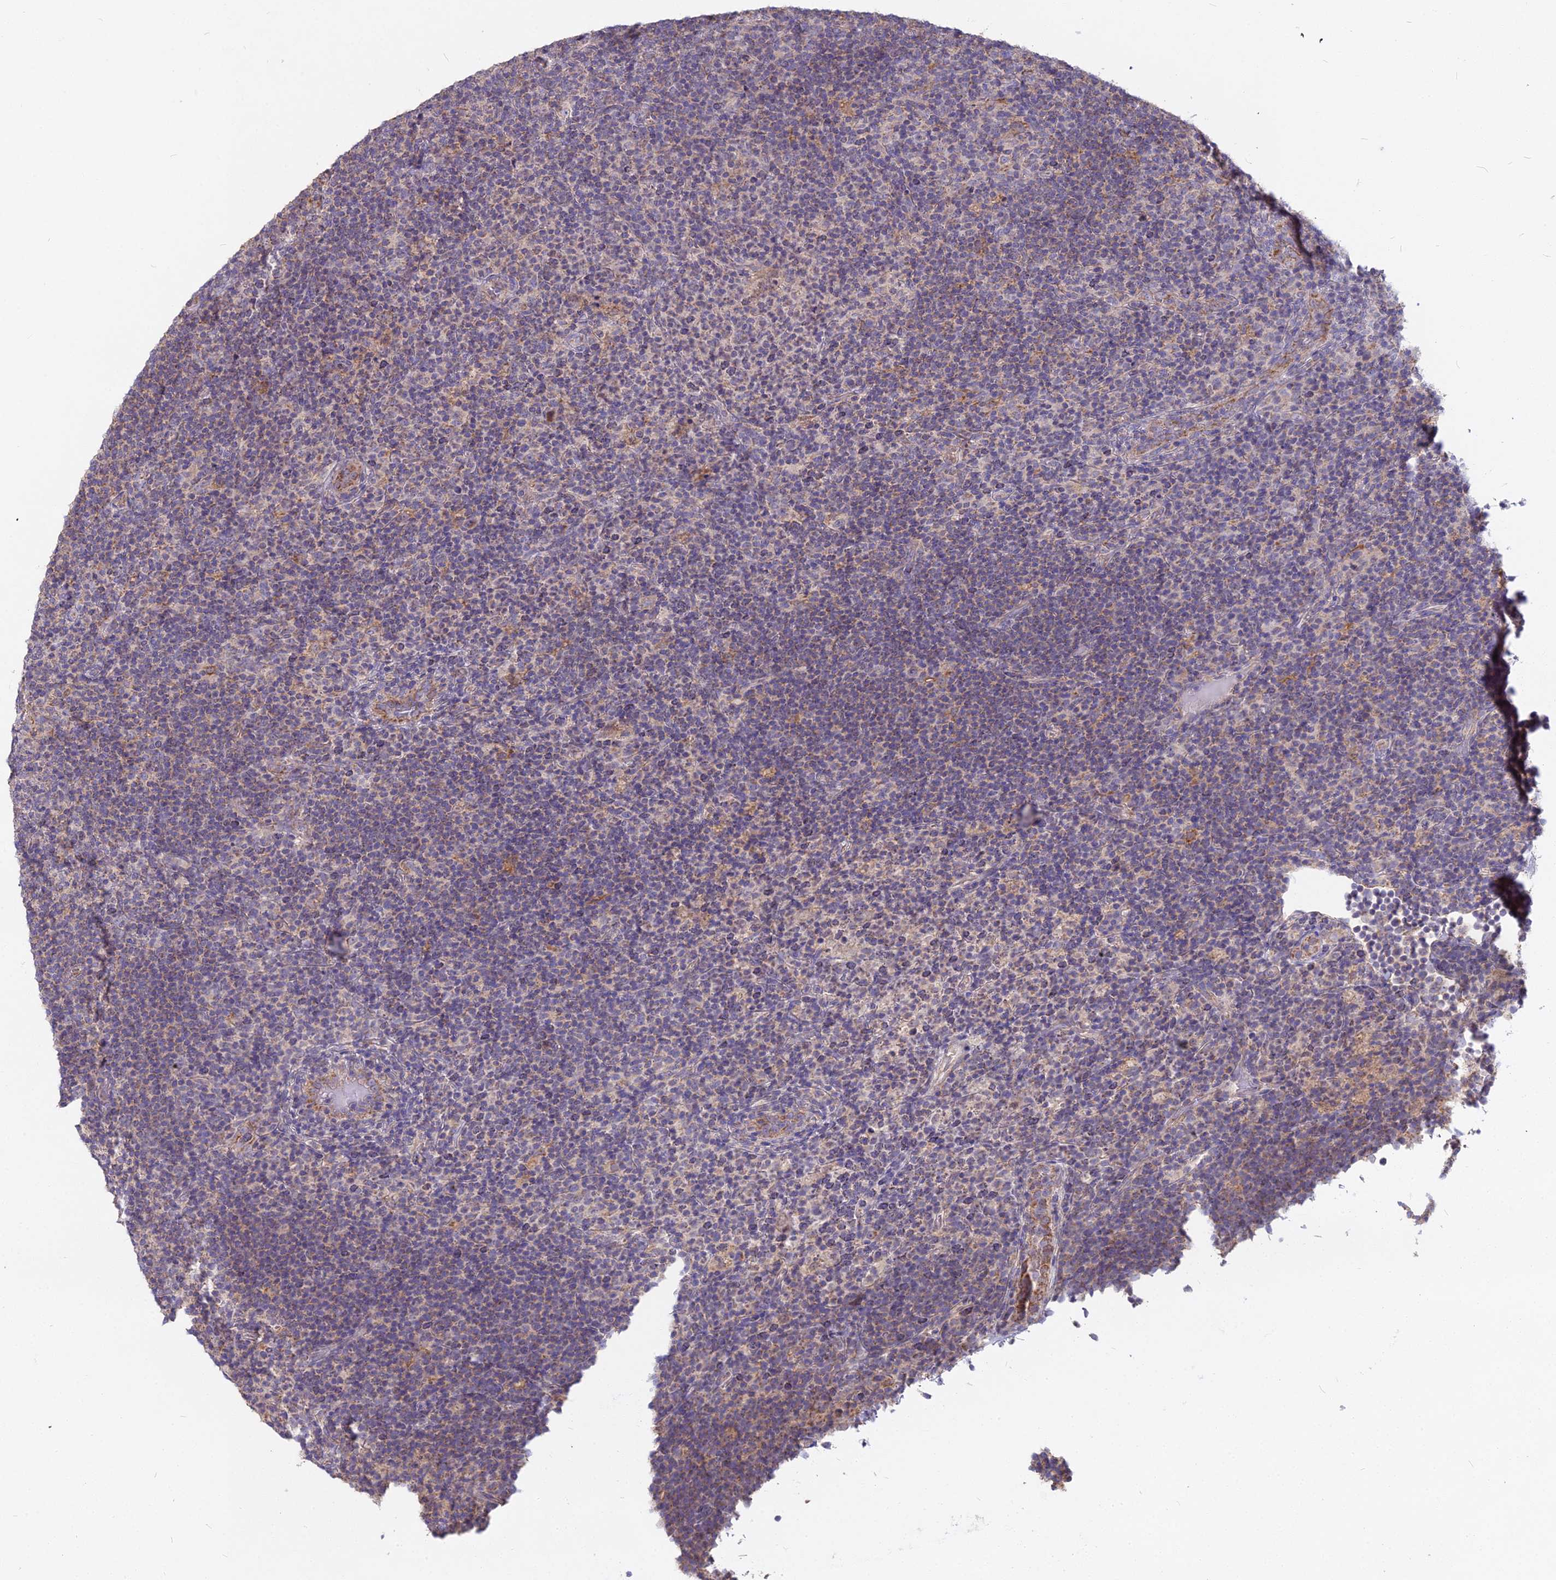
{"staining": {"intensity": "negative", "quantity": "none", "location": "none"}, "tissue": "lymphoma", "cell_type": "Tumor cells", "image_type": "cancer", "snomed": [{"axis": "morphology", "description": "Hodgkin's disease, NOS"}, {"axis": "topography", "description": "Lymph node"}], "caption": "This photomicrograph is of Hodgkin's disease stained with IHC to label a protein in brown with the nuclei are counter-stained blue. There is no positivity in tumor cells.", "gene": "MICU2", "patient": {"sex": "female", "age": 57}}